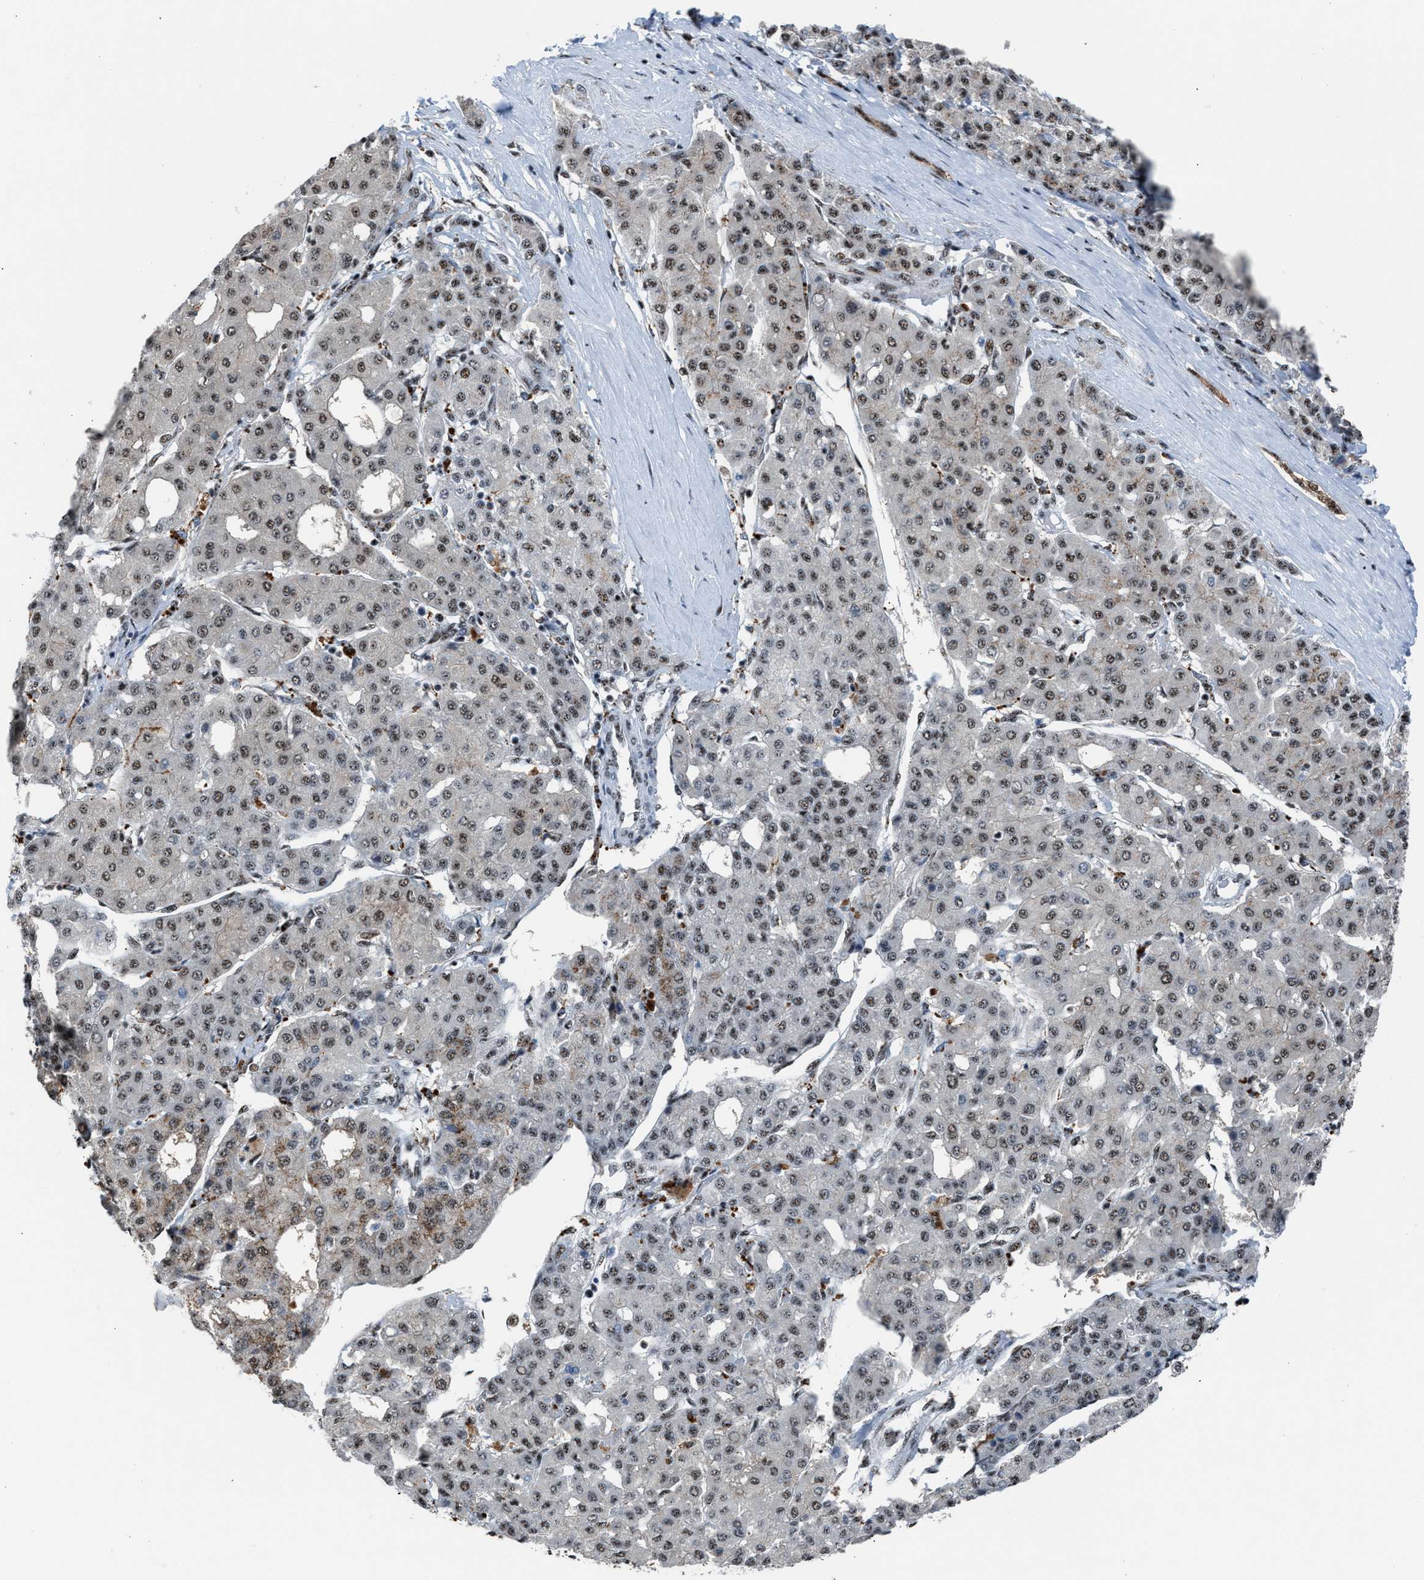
{"staining": {"intensity": "weak", "quantity": ">75%", "location": "nuclear"}, "tissue": "liver cancer", "cell_type": "Tumor cells", "image_type": "cancer", "snomed": [{"axis": "morphology", "description": "Carcinoma, Hepatocellular, NOS"}, {"axis": "topography", "description": "Liver"}], "caption": "Tumor cells show low levels of weak nuclear expression in approximately >75% of cells in human hepatocellular carcinoma (liver). Immunohistochemistry (ihc) stains the protein in brown and the nuclei are stained blue.", "gene": "CENPP", "patient": {"sex": "male", "age": 65}}